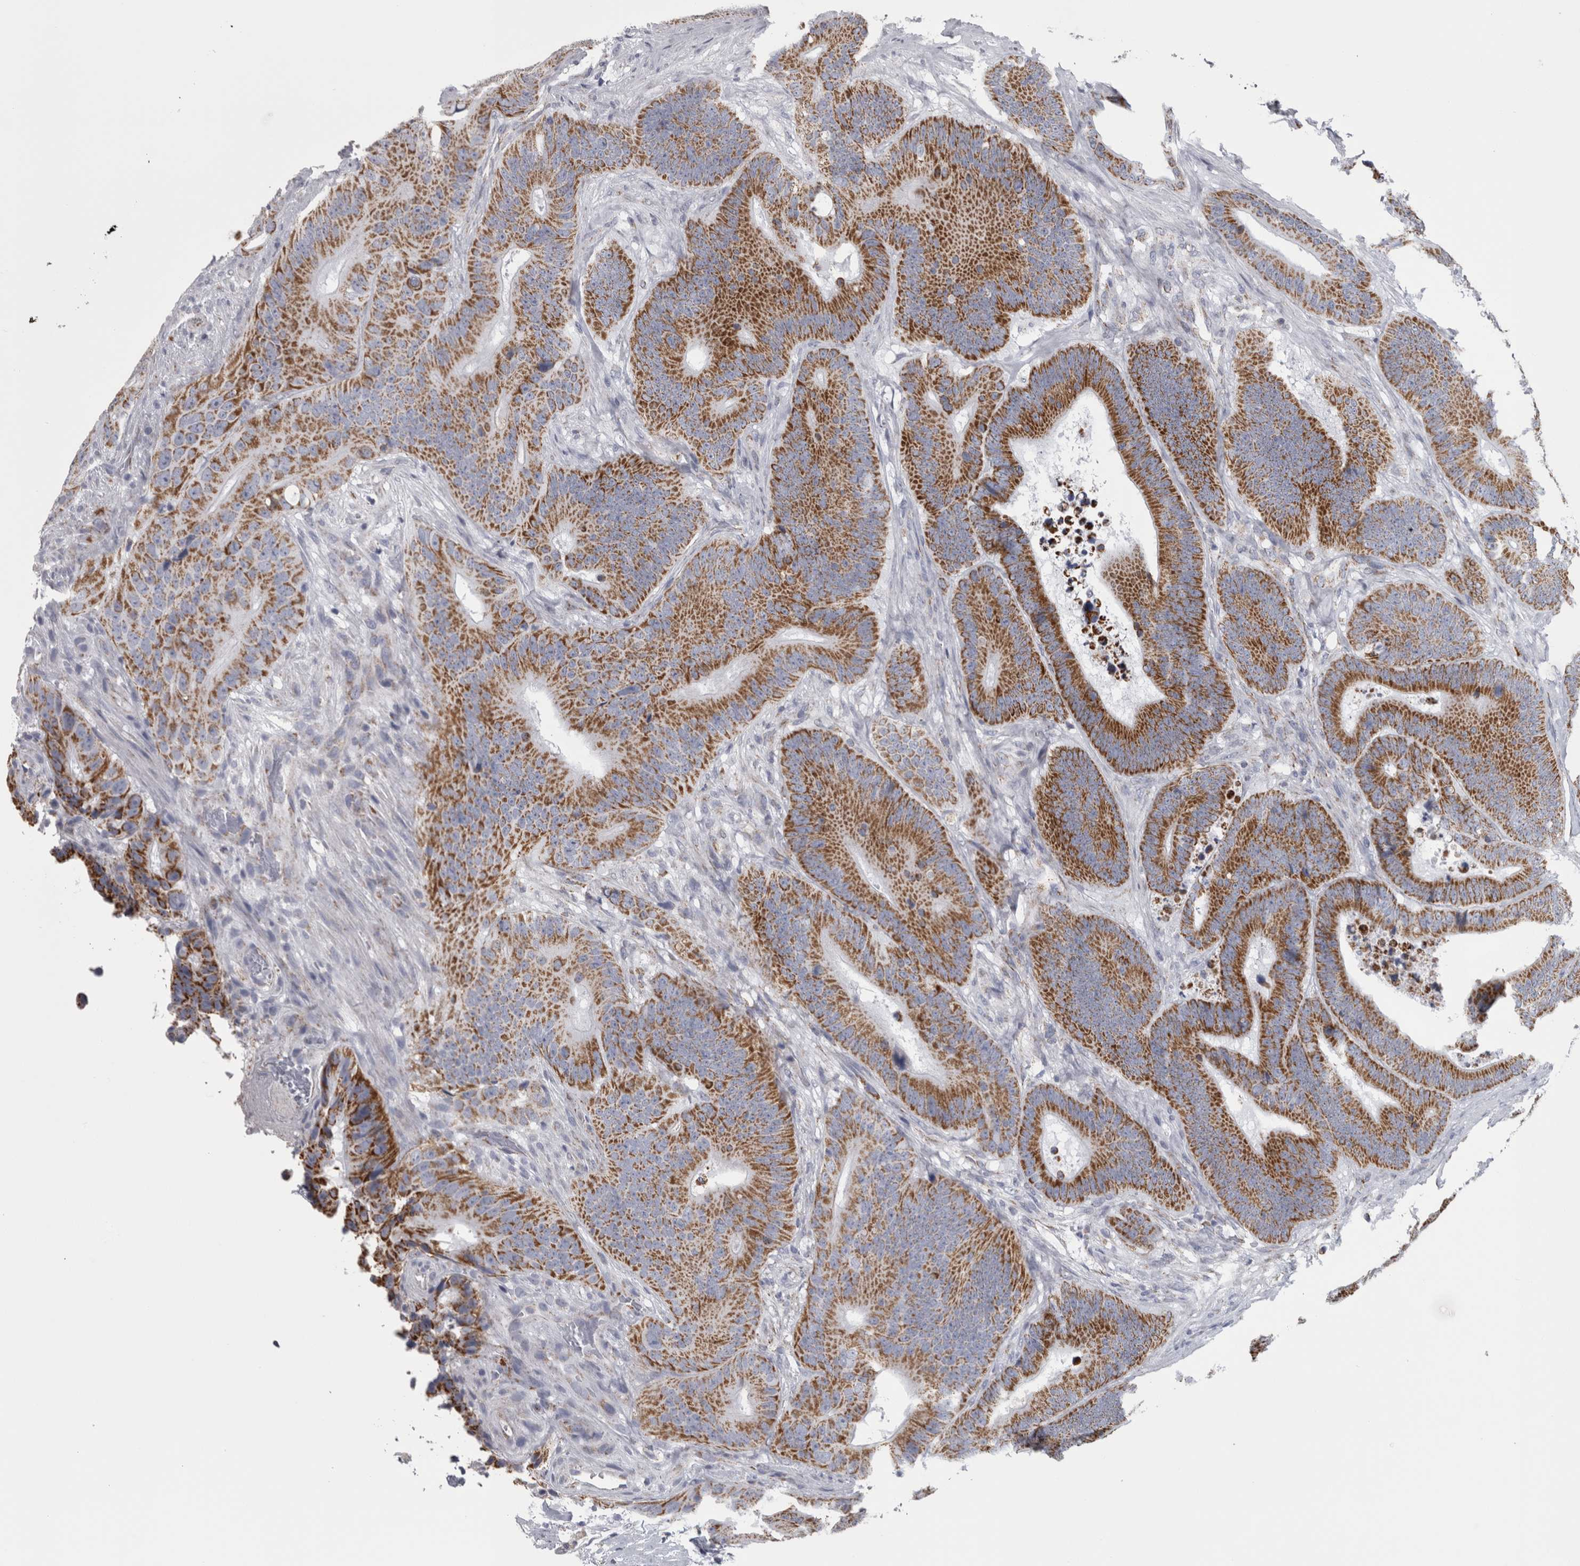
{"staining": {"intensity": "strong", "quantity": "25%-75%", "location": "cytoplasmic/membranous"}, "tissue": "colorectal cancer", "cell_type": "Tumor cells", "image_type": "cancer", "snomed": [{"axis": "morphology", "description": "Adenocarcinoma, NOS"}, {"axis": "topography", "description": "Colon"}], "caption": "Strong cytoplasmic/membranous expression for a protein is present in about 25%-75% of tumor cells of colorectal cancer (adenocarcinoma) using immunohistochemistry.", "gene": "DBT", "patient": {"sex": "male", "age": 83}}